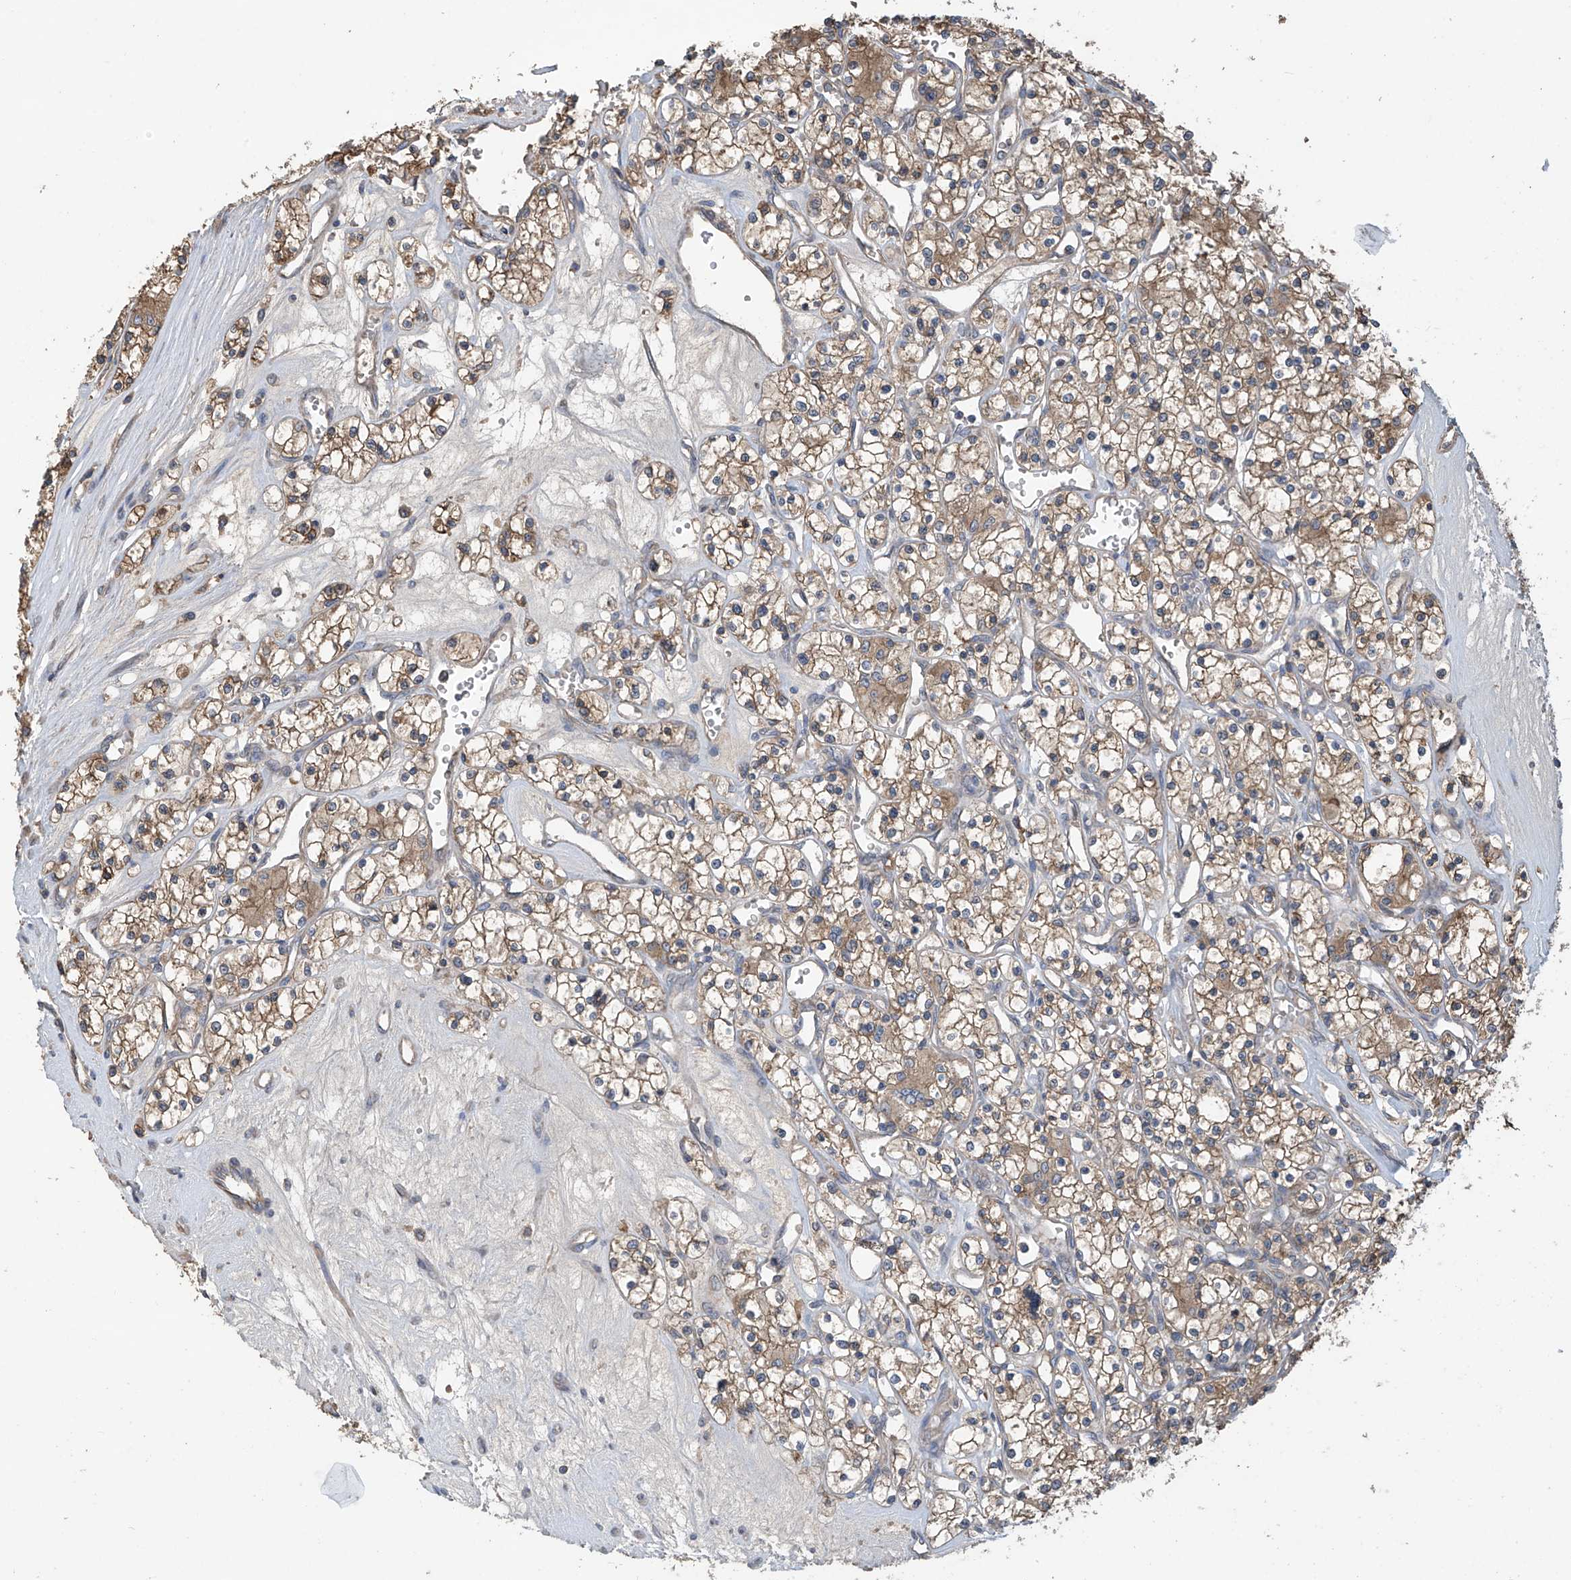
{"staining": {"intensity": "weak", "quantity": ">75%", "location": "cytoplasmic/membranous"}, "tissue": "renal cancer", "cell_type": "Tumor cells", "image_type": "cancer", "snomed": [{"axis": "morphology", "description": "Adenocarcinoma, NOS"}, {"axis": "topography", "description": "Kidney"}], "caption": "Renal cancer (adenocarcinoma) tissue exhibits weak cytoplasmic/membranous staining in about >75% of tumor cells", "gene": "PHACTR4", "patient": {"sex": "female", "age": 59}}